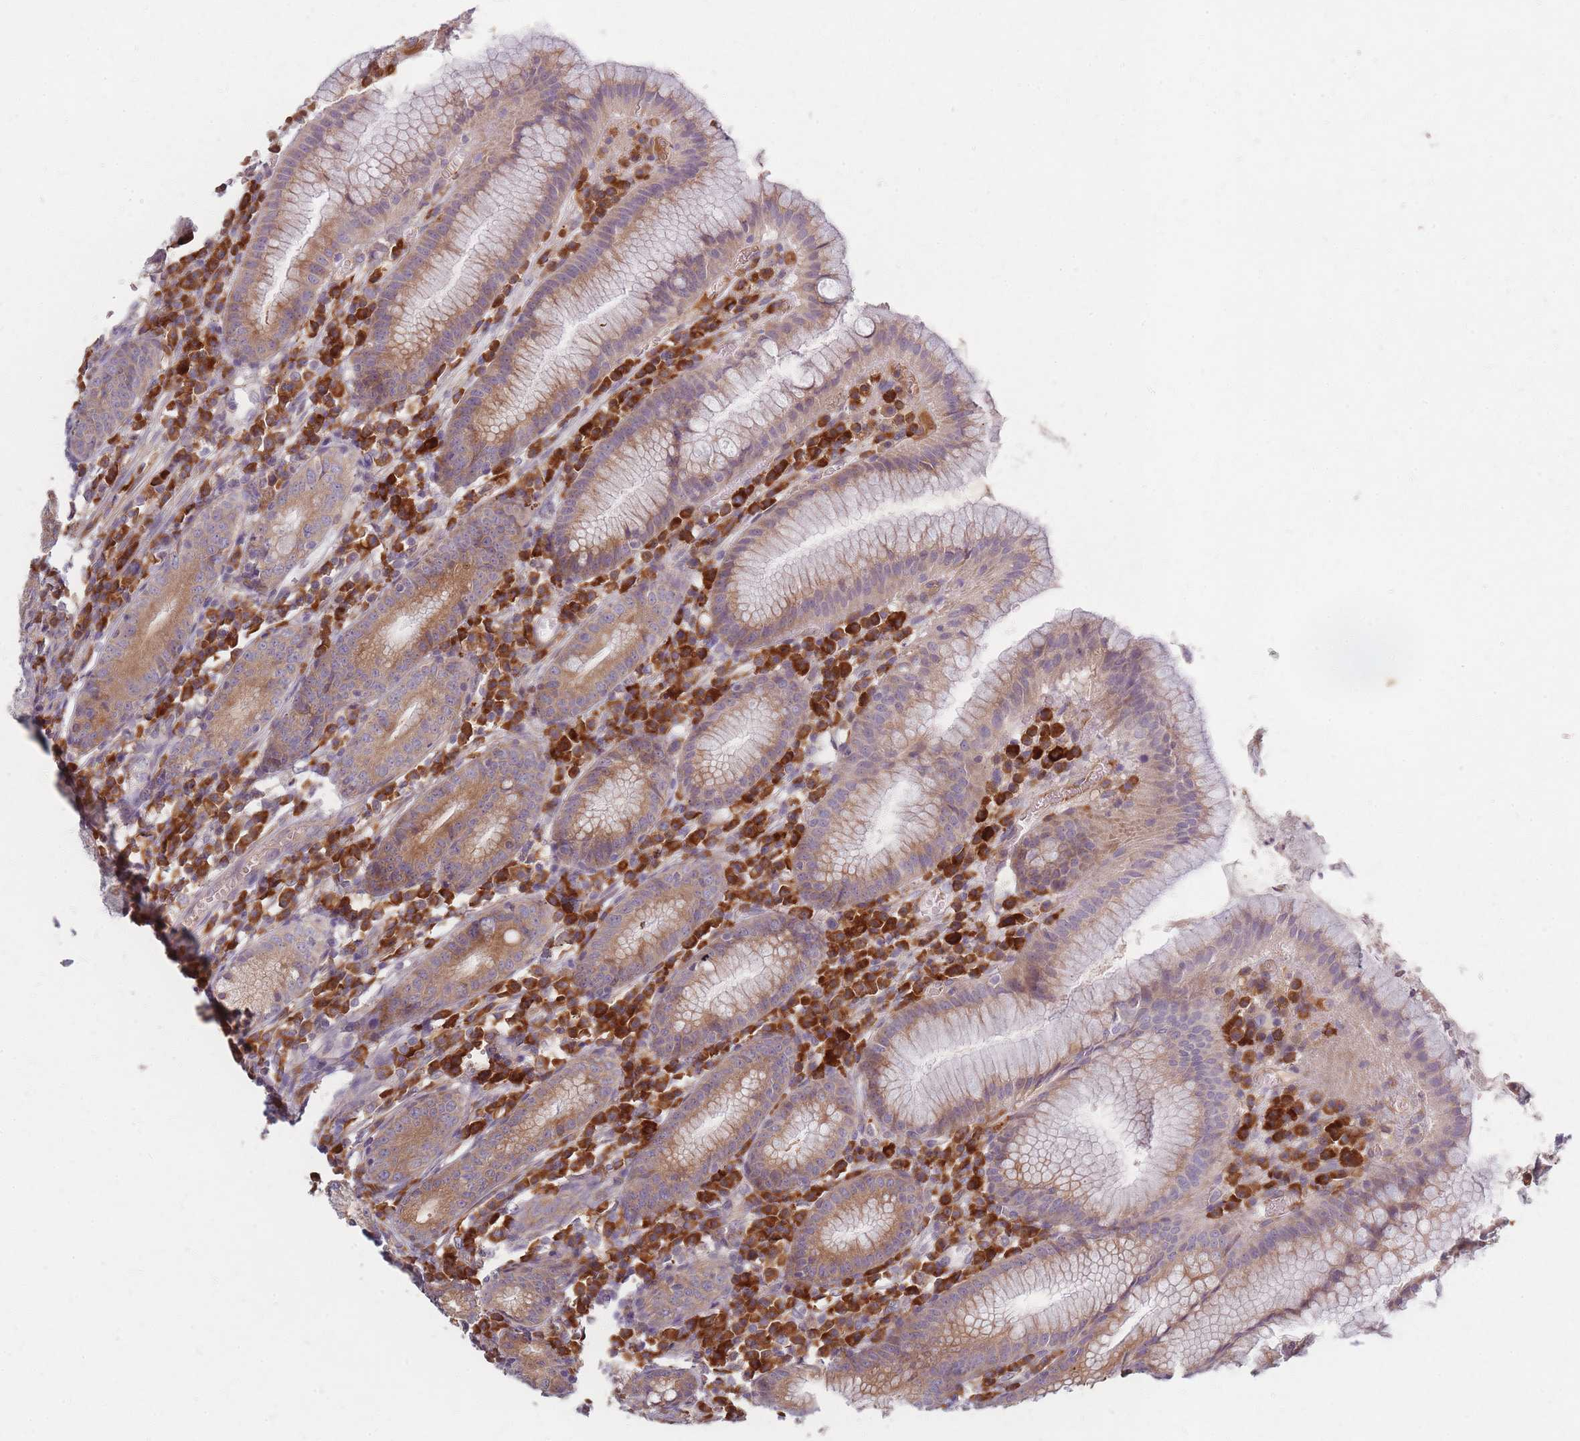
{"staining": {"intensity": "moderate", "quantity": ">75%", "location": "cytoplasmic/membranous"}, "tissue": "stomach", "cell_type": "Glandular cells", "image_type": "normal", "snomed": [{"axis": "morphology", "description": "Normal tissue, NOS"}, {"axis": "topography", "description": "Stomach"}], "caption": "Immunohistochemistry of benign stomach shows medium levels of moderate cytoplasmic/membranous expression in approximately >75% of glandular cells.", "gene": "SMIM14", "patient": {"sex": "male", "age": 55}}